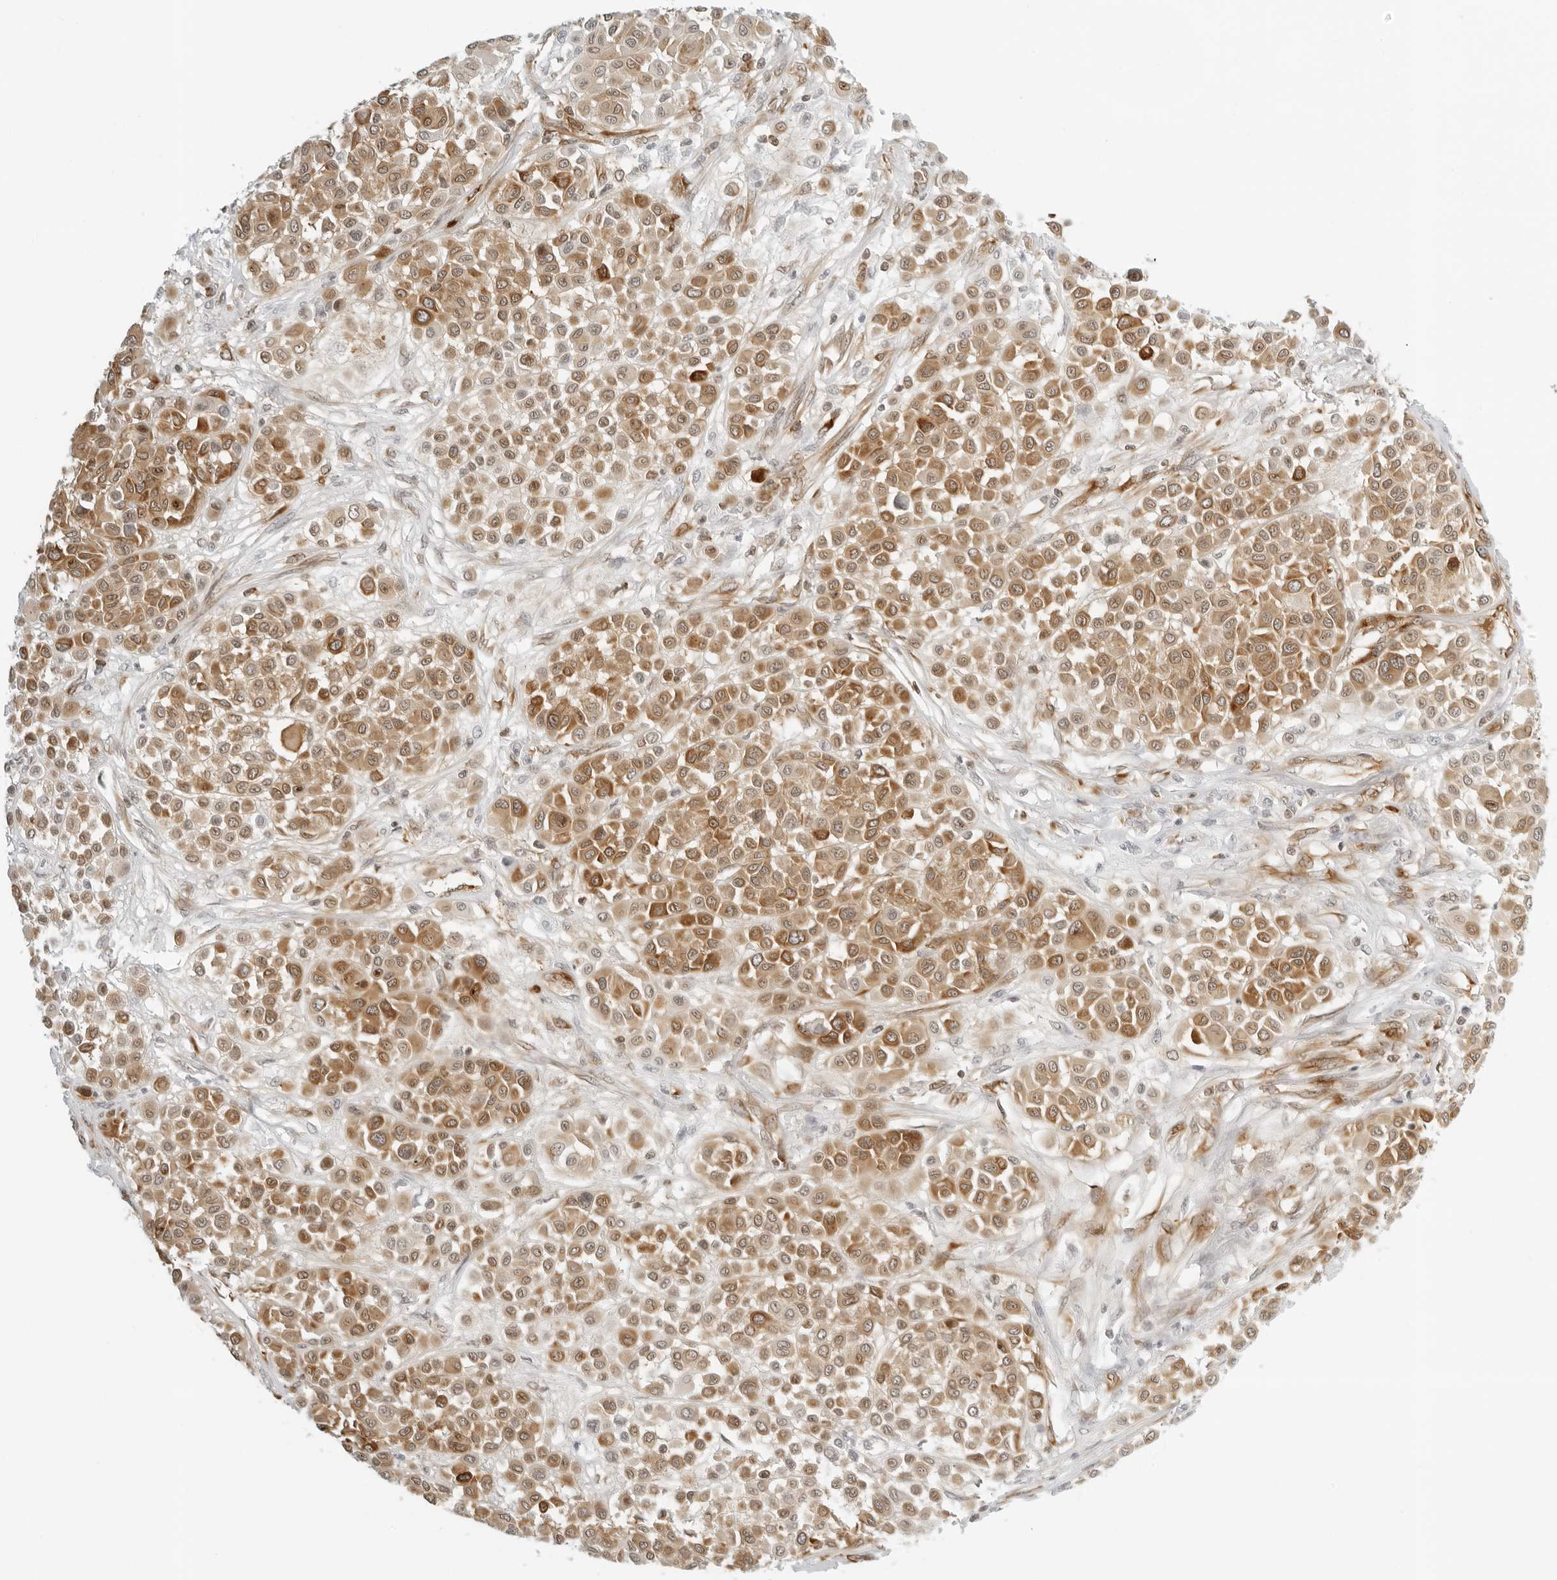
{"staining": {"intensity": "moderate", "quantity": ">75%", "location": "cytoplasmic/membranous"}, "tissue": "melanoma", "cell_type": "Tumor cells", "image_type": "cancer", "snomed": [{"axis": "morphology", "description": "Malignant melanoma, Metastatic site"}, {"axis": "topography", "description": "Soft tissue"}], "caption": "Malignant melanoma (metastatic site) tissue displays moderate cytoplasmic/membranous staining in about >75% of tumor cells, visualized by immunohistochemistry.", "gene": "EIF4G1", "patient": {"sex": "male", "age": 41}}